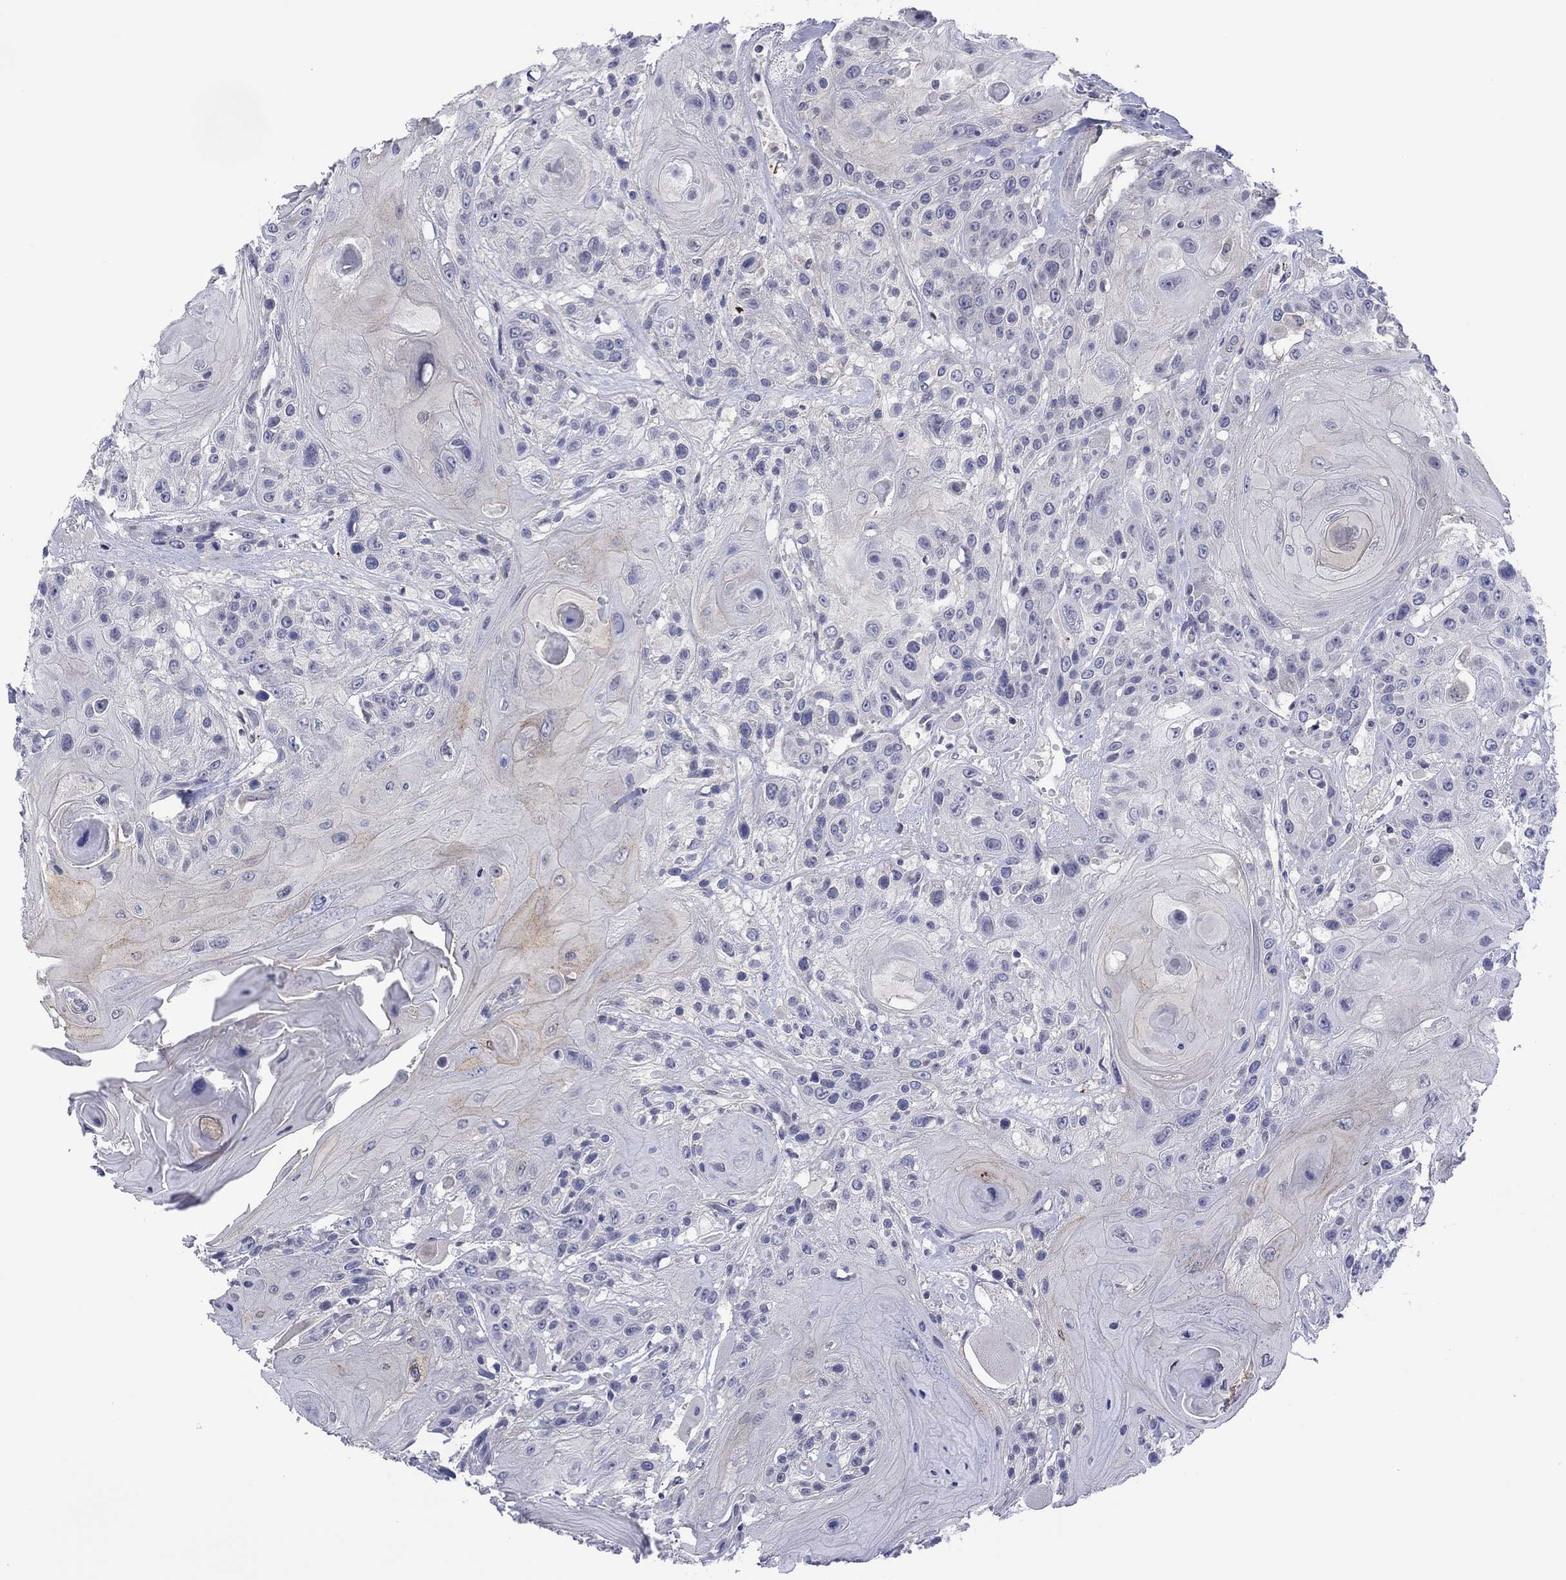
{"staining": {"intensity": "weak", "quantity": "<25%", "location": "cytoplasmic/membranous"}, "tissue": "head and neck cancer", "cell_type": "Tumor cells", "image_type": "cancer", "snomed": [{"axis": "morphology", "description": "Squamous cell carcinoma, NOS"}, {"axis": "topography", "description": "Head-Neck"}], "caption": "The photomicrograph reveals no staining of tumor cells in head and neck cancer.", "gene": "CYP2B6", "patient": {"sex": "female", "age": 59}}